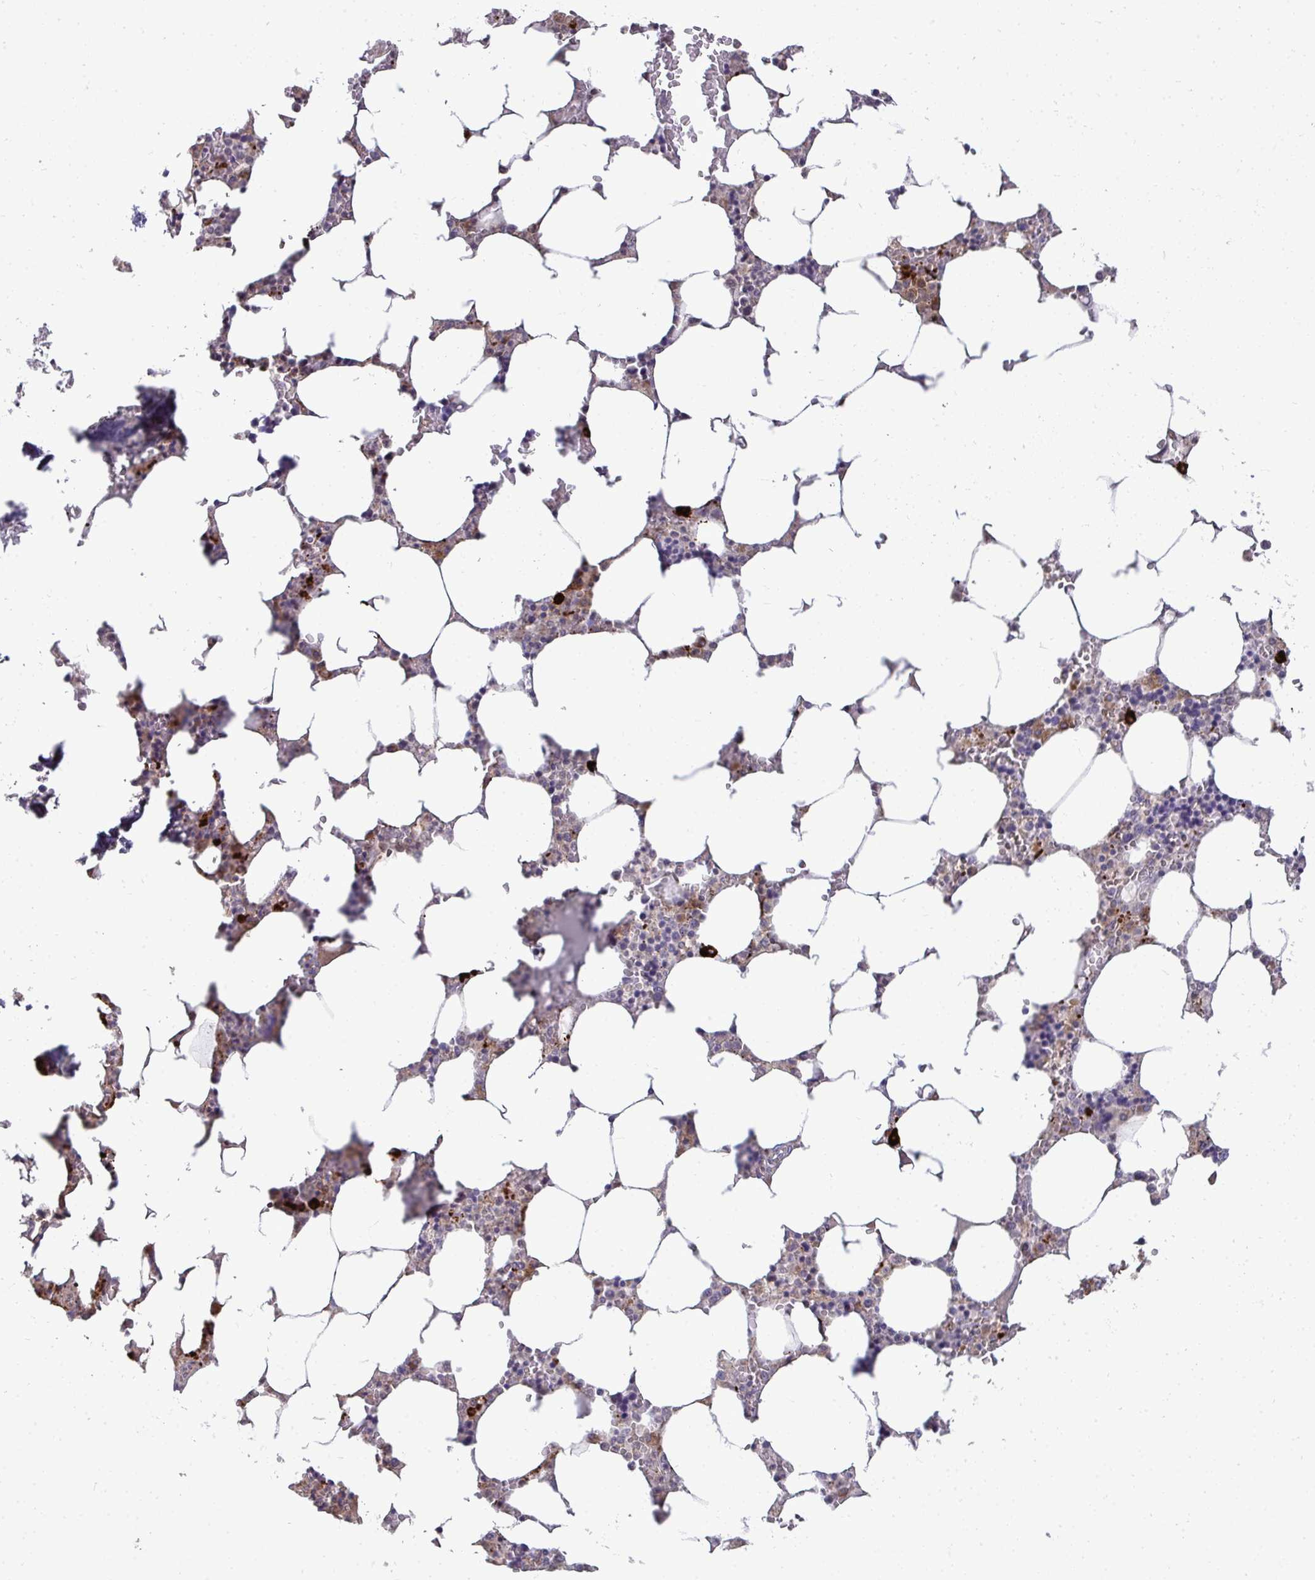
{"staining": {"intensity": "strong", "quantity": "<25%", "location": "cytoplasmic/membranous"}, "tissue": "bone marrow", "cell_type": "Hematopoietic cells", "image_type": "normal", "snomed": [{"axis": "morphology", "description": "Normal tissue, NOS"}, {"axis": "topography", "description": "Bone marrow"}], "caption": "Protein positivity by IHC shows strong cytoplasmic/membranous staining in about <25% of hematopoietic cells in benign bone marrow.", "gene": "SH2D1B", "patient": {"sex": "male", "age": 64}}